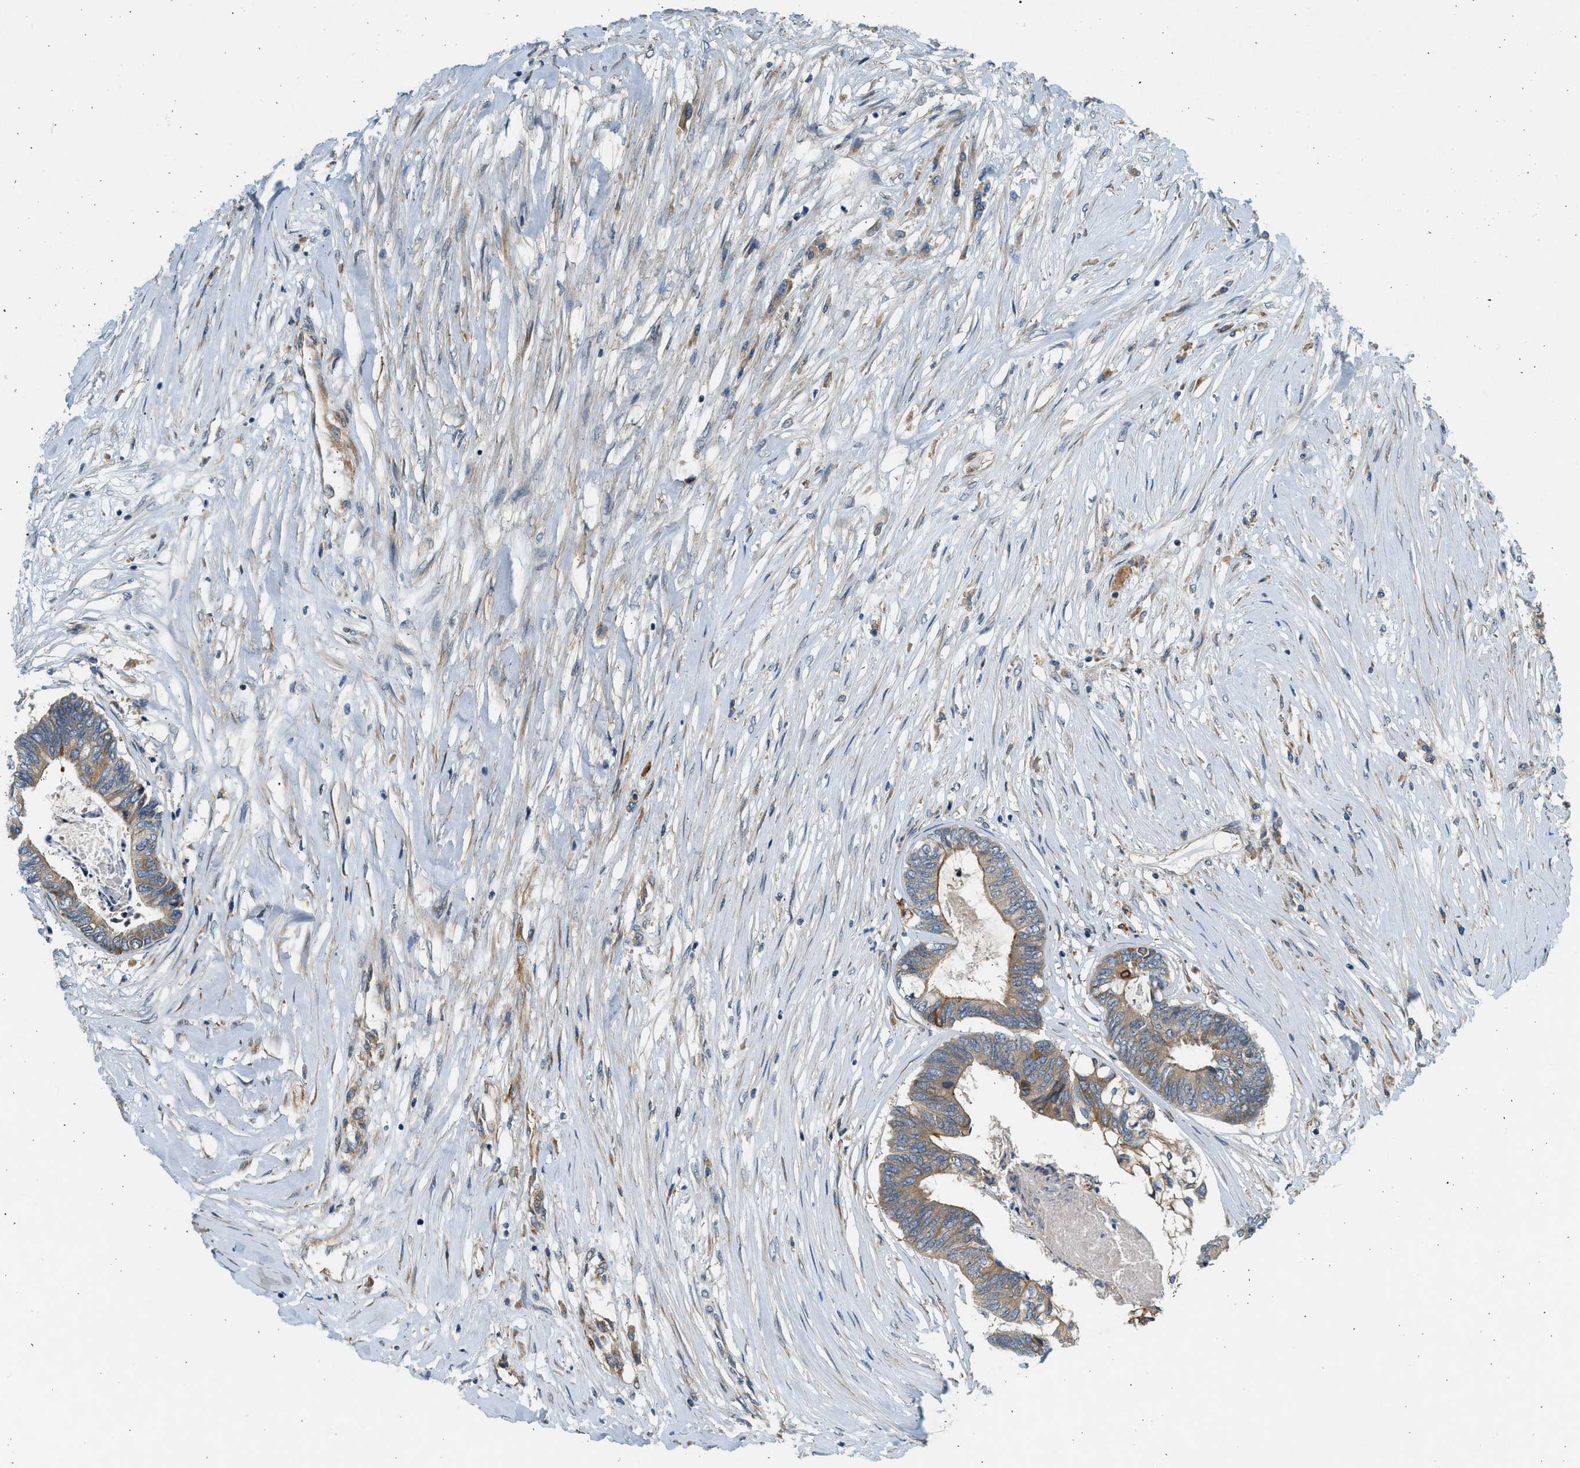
{"staining": {"intensity": "moderate", "quantity": ">75%", "location": "cytoplasmic/membranous"}, "tissue": "colorectal cancer", "cell_type": "Tumor cells", "image_type": "cancer", "snomed": [{"axis": "morphology", "description": "Adenocarcinoma, NOS"}, {"axis": "topography", "description": "Rectum"}], "caption": "Human colorectal cancer (adenocarcinoma) stained with a brown dye exhibits moderate cytoplasmic/membranous positive positivity in about >75% of tumor cells.", "gene": "KDELR2", "patient": {"sex": "male", "age": 63}}